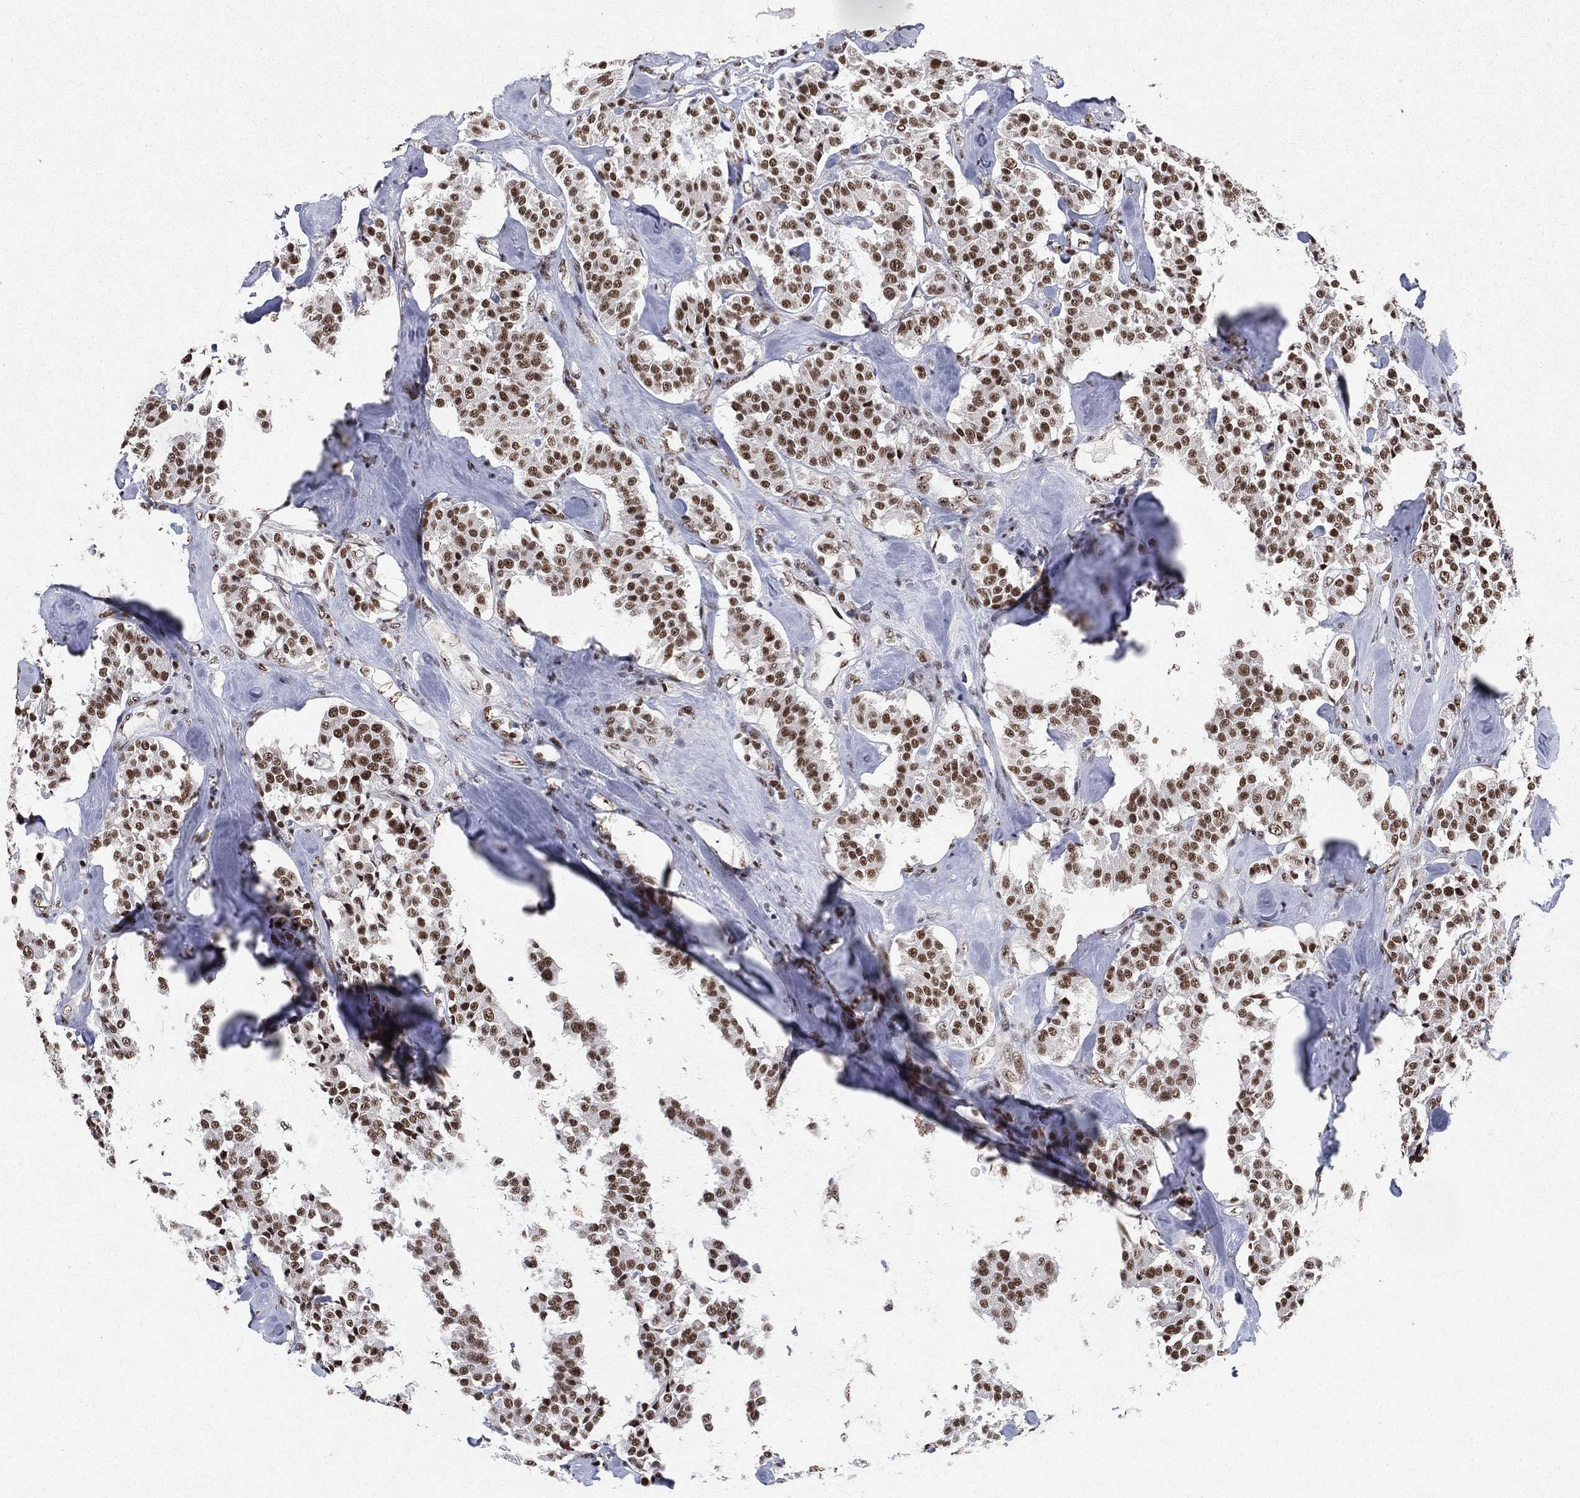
{"staining": {"intensity": "moderate", "quantity": ">75%", "location": "nuclear"}, "tissue": "carcinoid", "cell_type": "Tumor cells", "image_type": "cancer", "snomed": [{"axis": "morphology", "description": "Carcinoid, malignant, NOS"}, {"axis": "topography", "description": "Pancreas"}], "caption": "An immunohistochemistry micrograph of tumor tissue is shown. Protein staining in brown shows moderate nuclear positivity in carcinoid (malignant) within tumor cells.", "gene": "DDX27", "patient": {"sex": "male", "age": 41}}